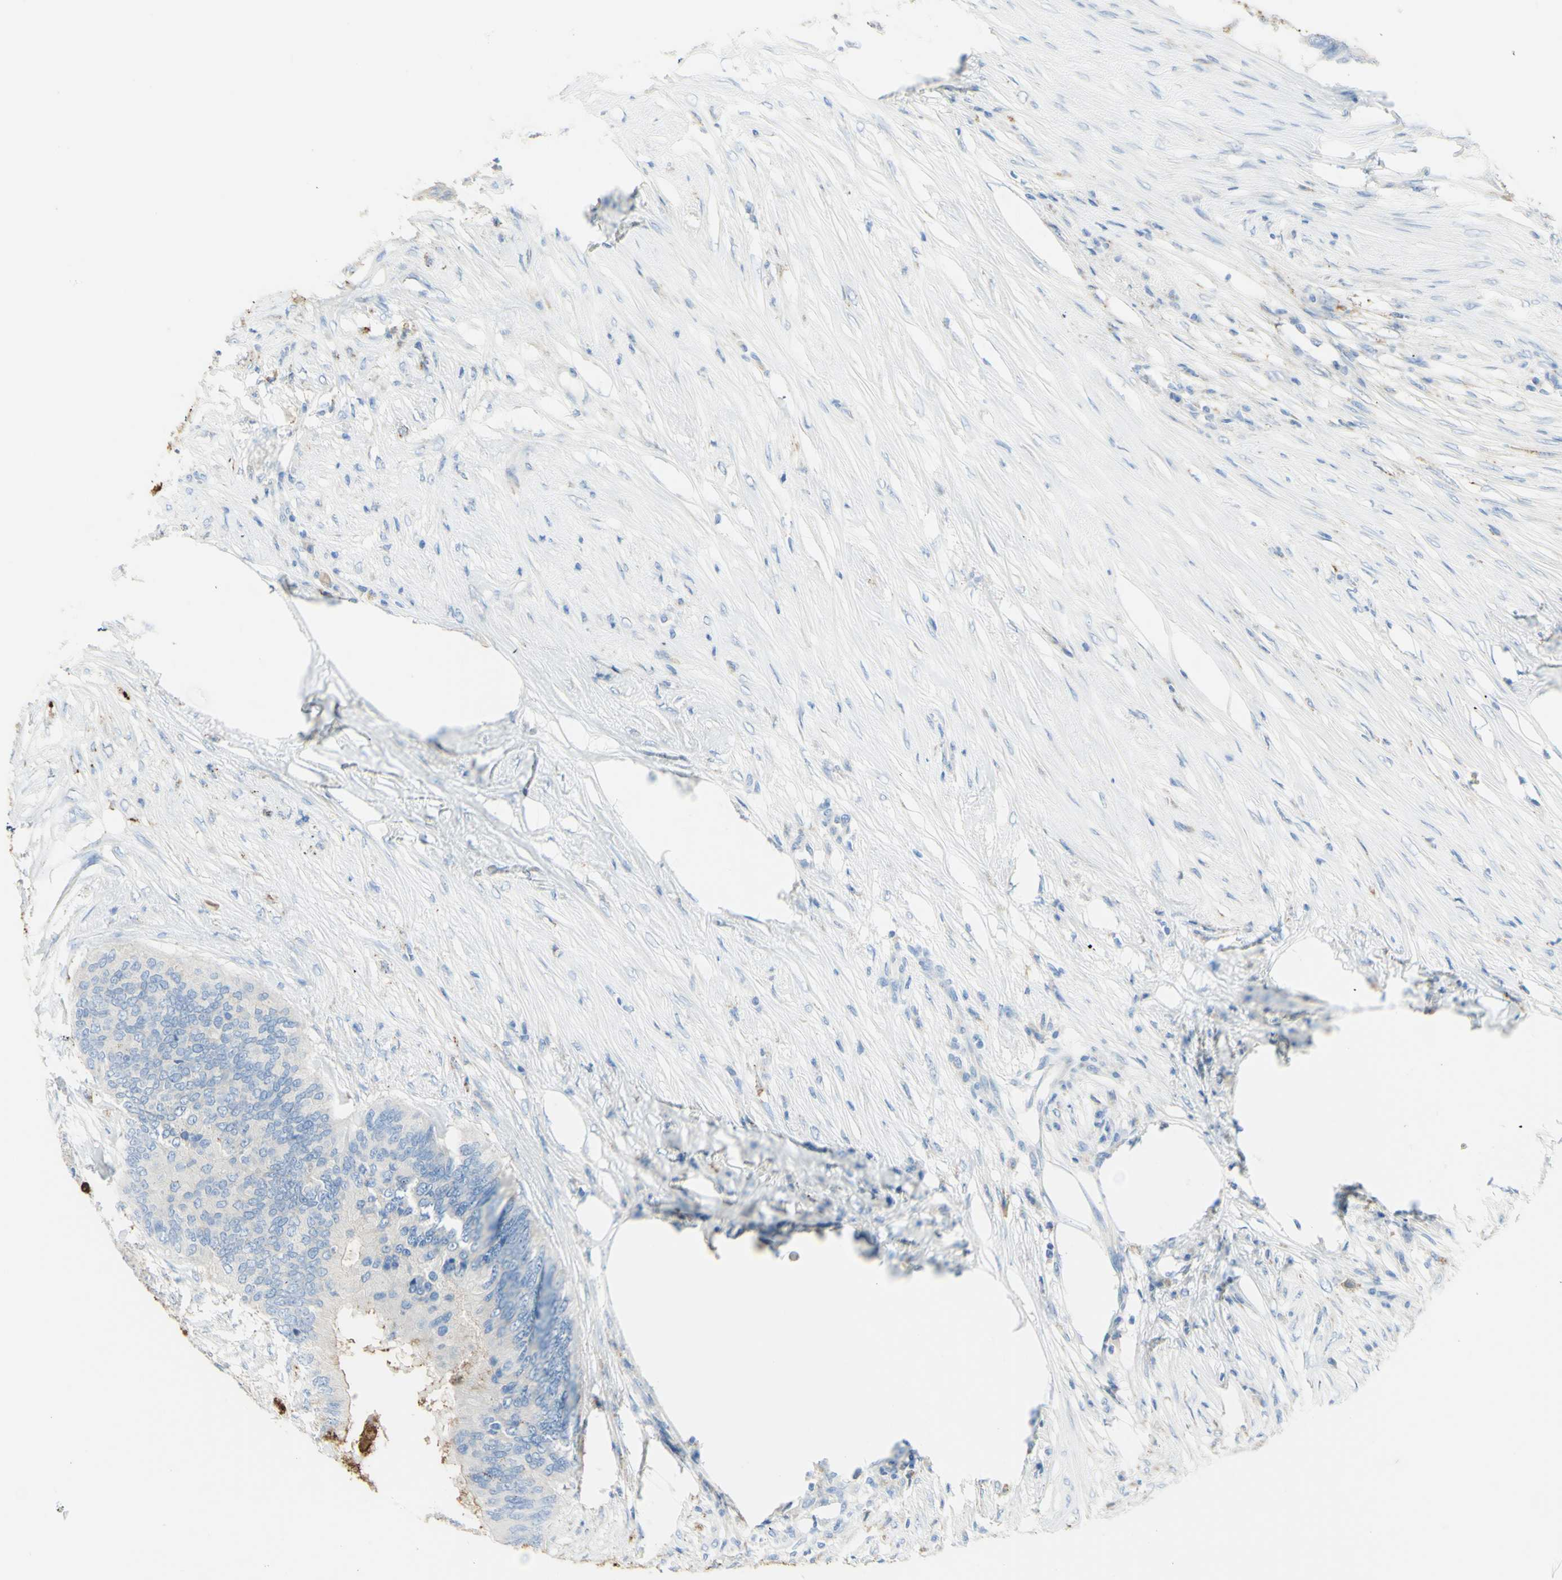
{"staining": {"intensity": "weak", "quantity": "<25%", "location": "cytoplasmic/membranous"}, "tissue": "colorectal cancer", "cell_type": "Tumor cells", "image_type": "cancer", "snomed": [{"axis": "morphology", "description": "Adenocarcinoma, NOS"}, {"axis": "topography", "description": "Colon"}], "caption": "The immunohistochemistry (IHC) photomicrograph has no significant expression in tumor cells of colorectal adenocarcinoma tissue.", "gene": "TSPAN1", "patient": {"sex": "male", "age": 71}}